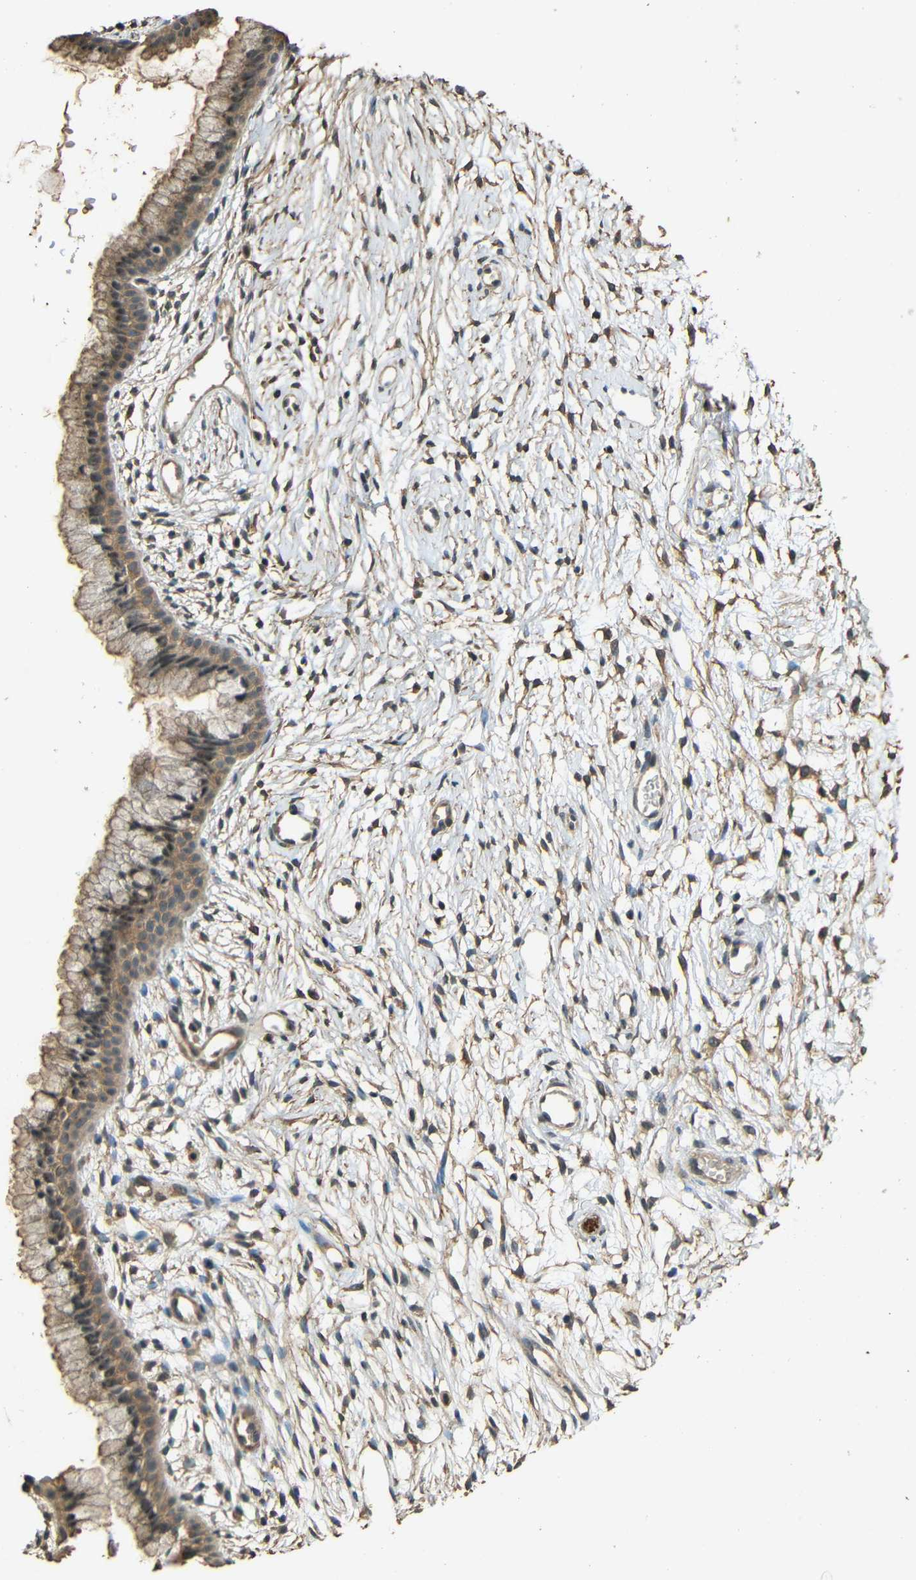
{"staining": {"intensity": "moderate", "quantity": ">75%", "location": "cytoplasmic/membranous"}, "tissue": "cervix", "cell_type": "Glandular cells", "image_type": "normal", "snomed": [{"axis": "morphology", "description": "Normal tissue, NOS"}, {"axis": "topography", "description": "Cervix"}], "caption": "Immunohistochemical staining of normal cervix exhibits medium levels of moderate cytoplasmic/membranous positivity in approximately >75% of glandular cells.", "gene": "PDE5A", "patient": {"sex": "female", "age": 39}}